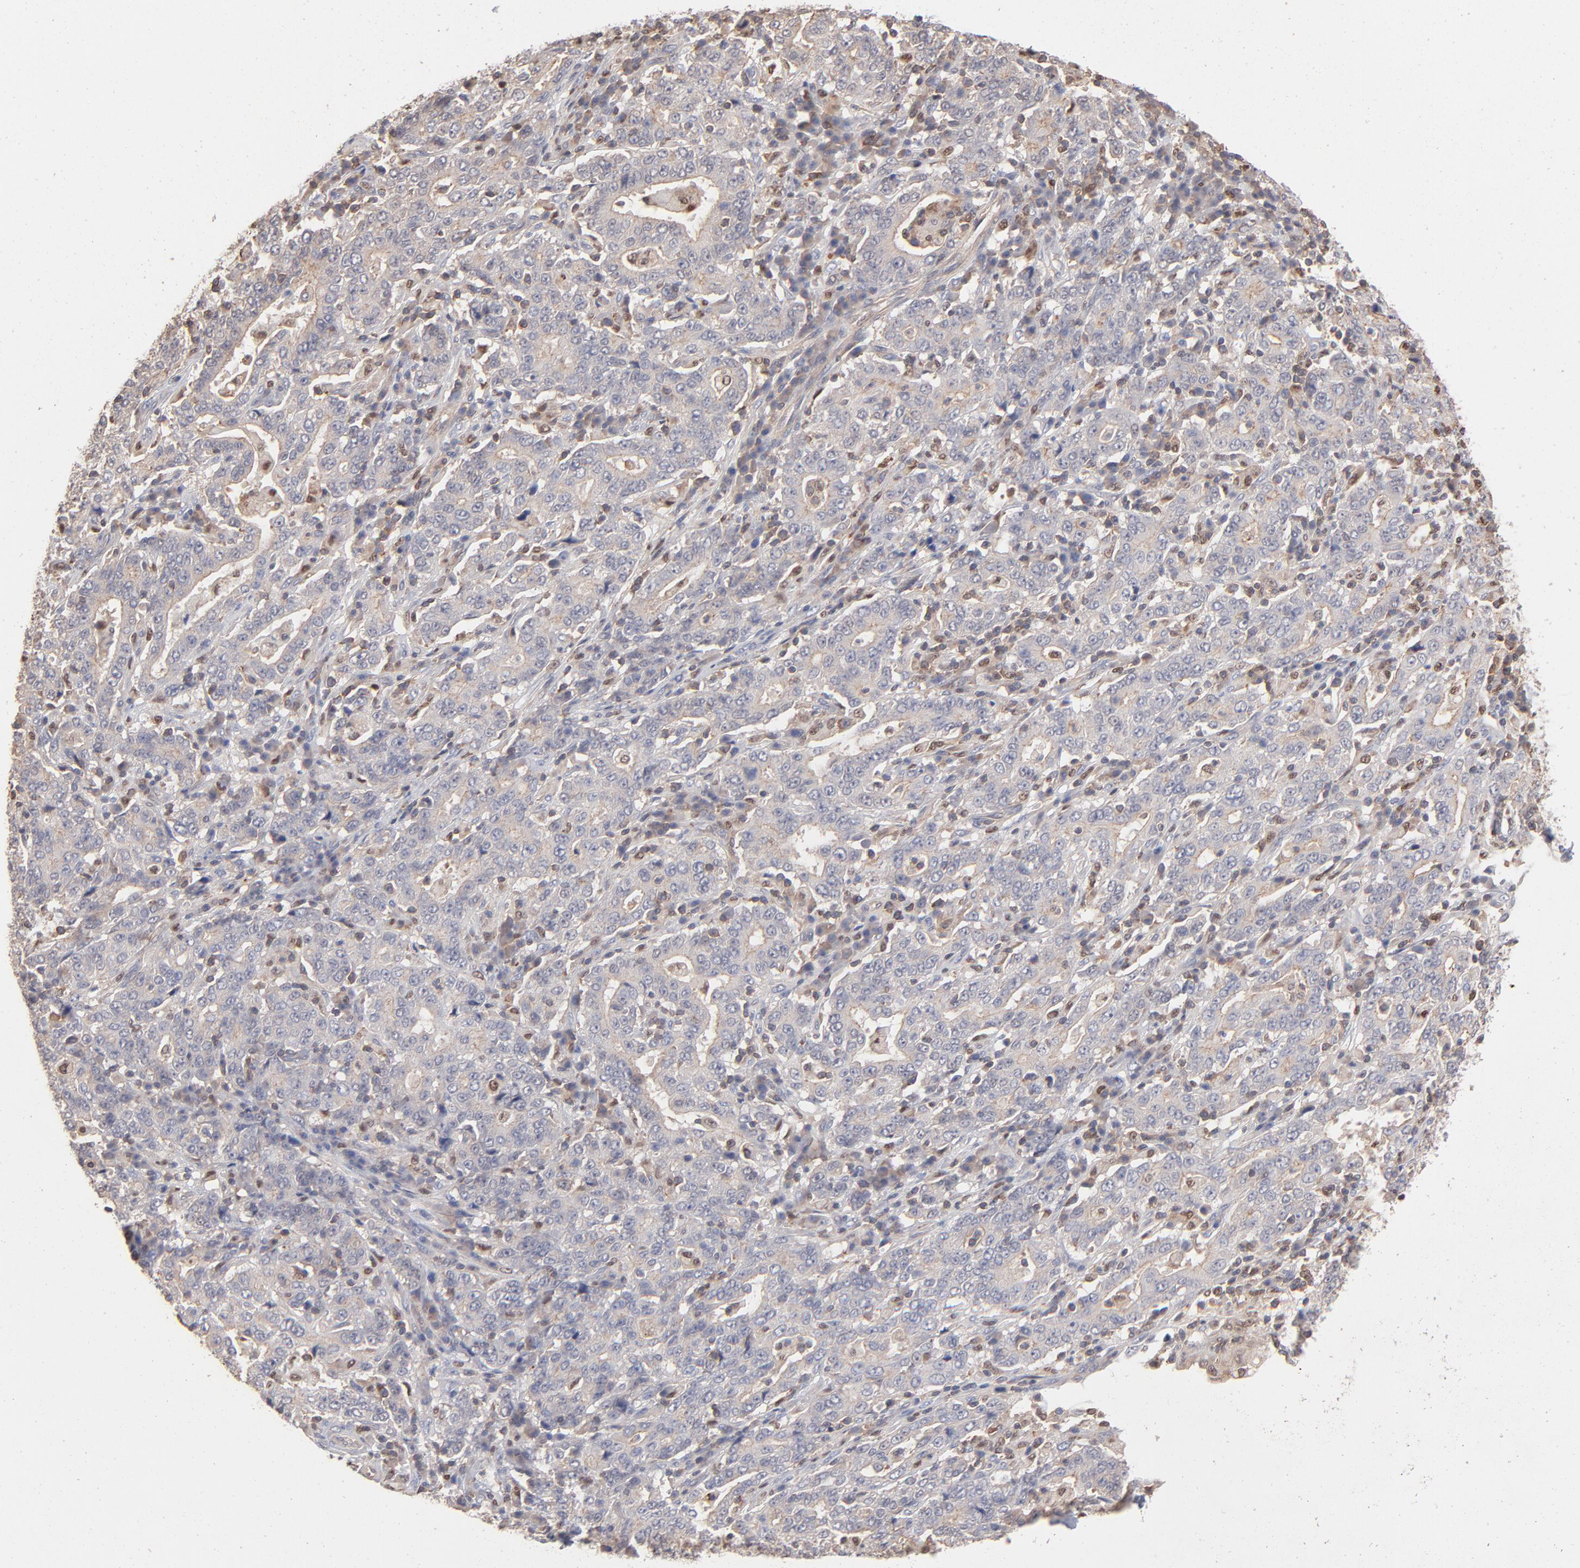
{"staining": {"intensity": "negative", "quantity": "none", "location": "none"}, "tissue": "stomach cancer", "cell_type": "Tumor cells", "image_type": "cancer", "snomed": [{"axis": "morphology", "description": "Normal tissue, NOS"}, {"axis": "morphology", "description": "Adenocarcinoma, NOS"}, {"axis": "topography", "description": "Stomach, upper"}, {"axis": "topography", "description": "Stomach"}], "caption": "High power microscopy histopathology image of an immunohistochemistry (IHC) image of stomach adenocarcinoma, revealing no significant positivity in tumor cells.", "gene": "ARHGEF6", "patient": {"sex": "male", "age": 59}}